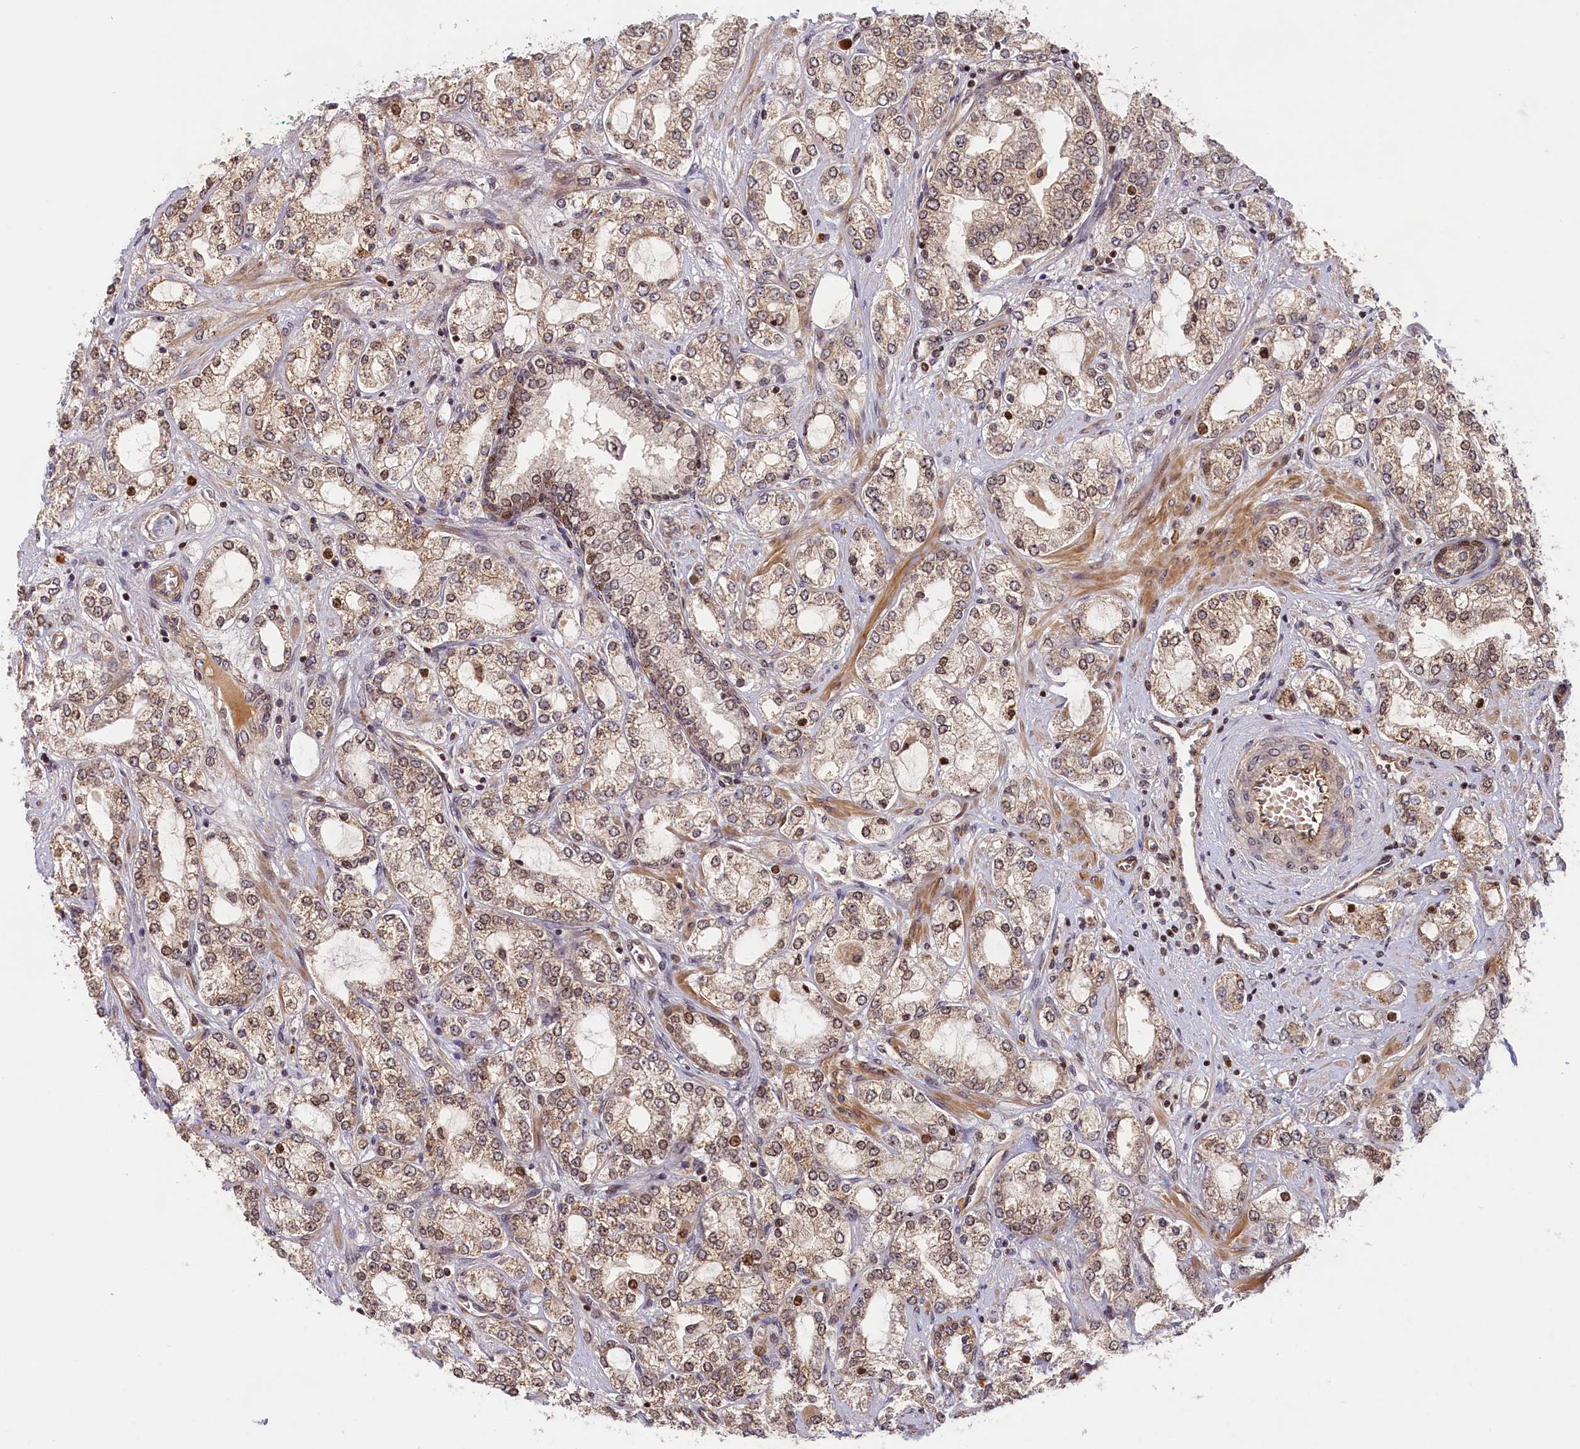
{"staining": {"intensity": "weak", "quantity": ">75%", "location": "cytoplasmic/membranous,nuclear"}, "tissue": "prostate cancer", "cell_type": "Tumor cells", "image_type": "cancer", "snomed": [{"axis": "morphology", "description": "Adenocarcinoma, High grade"}, {"axis": "topography", "description": "Prostate"}], "caption": "Tumor cells demonstrate weak cytoplasmic/membranous and nuclear expression in approximately >75% of cells in prostate adenocarcinoma (high-grade).", "gene": "CEP44", "patient": {"sex": "male", "age": 64}}